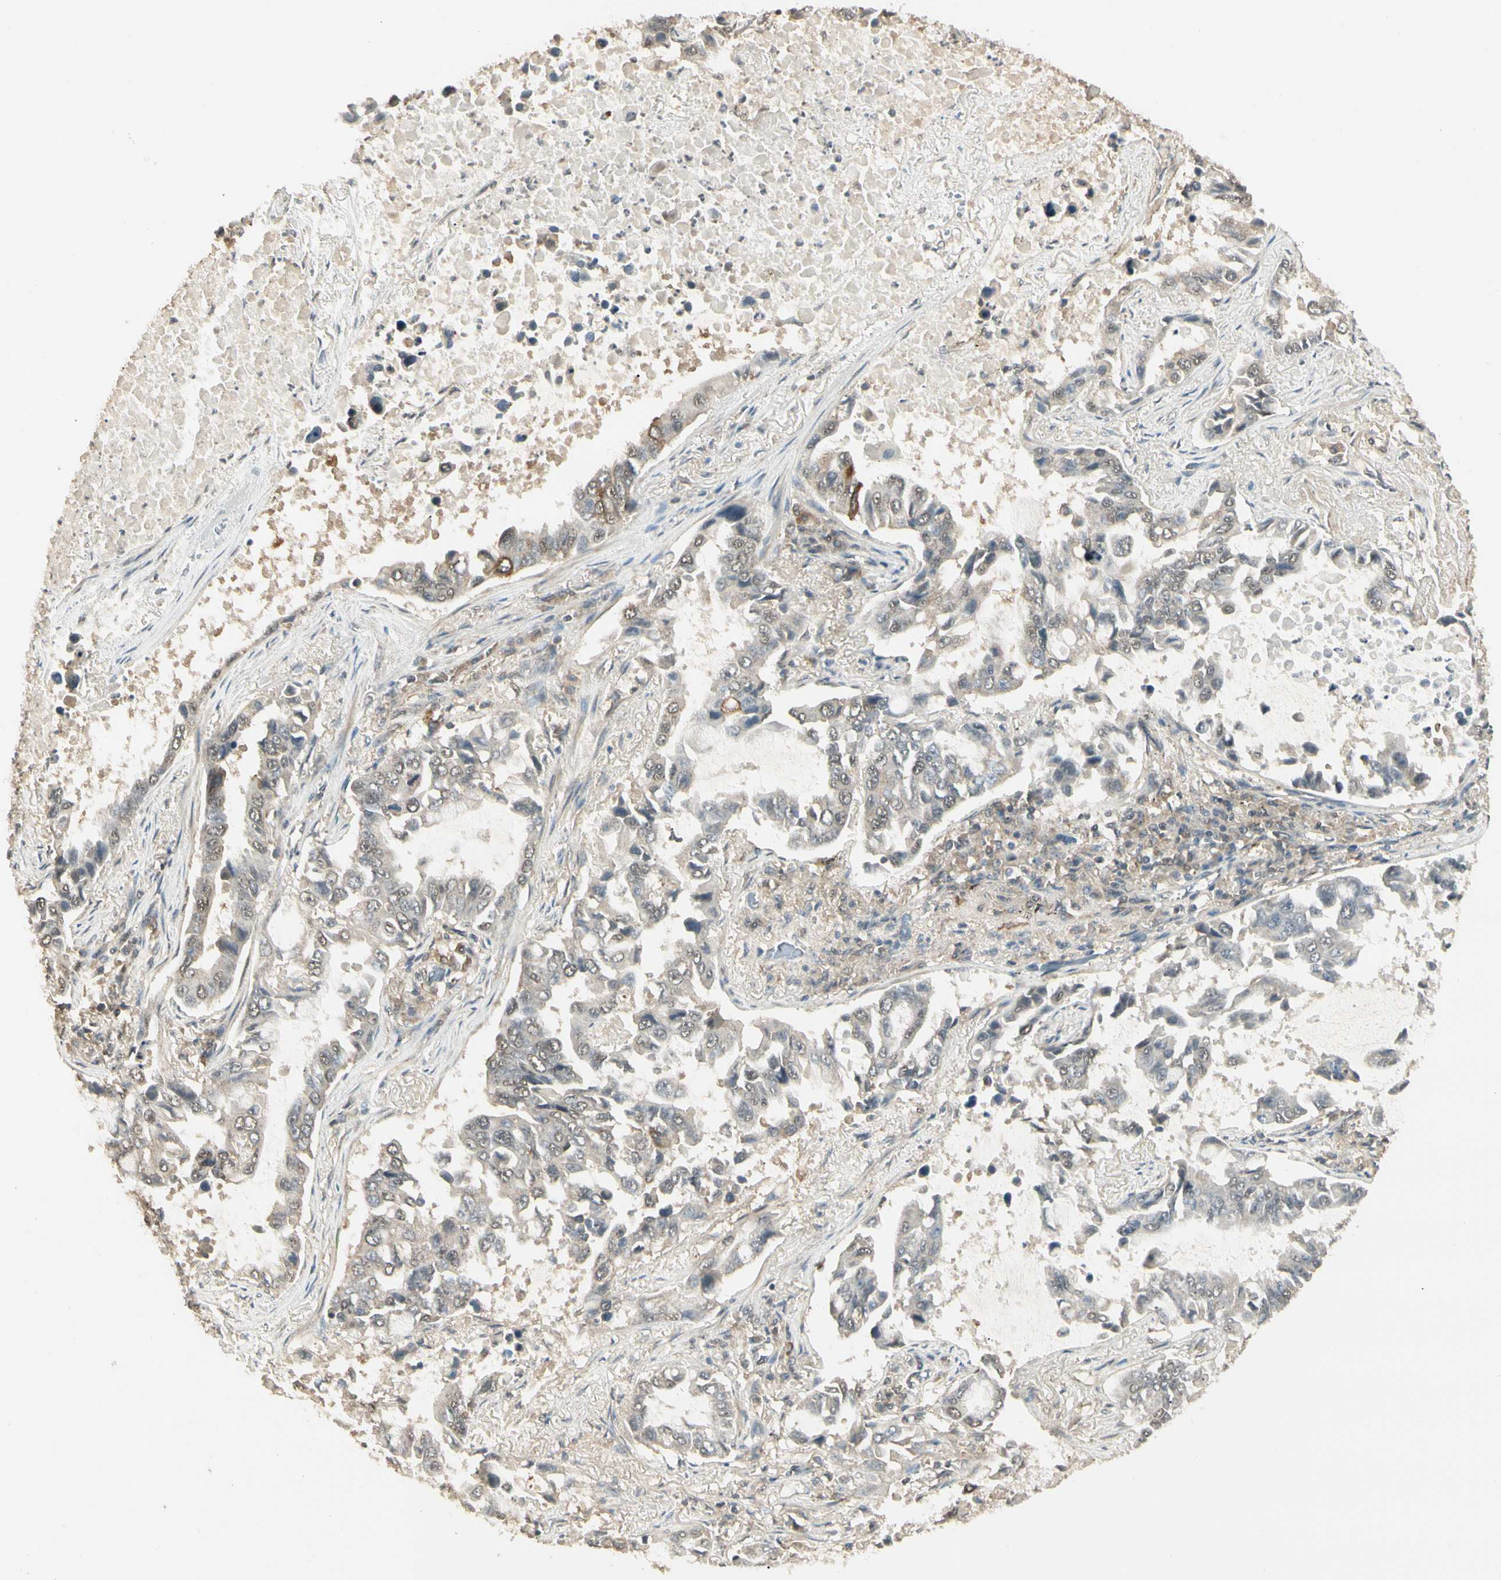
{"staining": {"intensity": "weak", "quantity": "25%-75%", "location": "cytoplasmic/membranous,nuclear"}, "tissue": "lung cancer", "cell_type": "Tumor cells", "image_type": "cancer", "snomed": [{"axis": "morphology", "description": "Adenocarcinoma, NOS"}, {"axis": "topography", "description": "Lung"}], "caption": "Immunohistochemistry (IHC) photomicrograph of neoplastic tissue: human lung cancer stained using IHC displays low levels of weak protein expression localized specifically in the cytoplasmic/membranous and nuclear of tumor cells, appearing as a cytoplasmic/membranous and nuclear brown color.", "gene": "SGCA", "patient": {"sex": "male", "age": 64}}